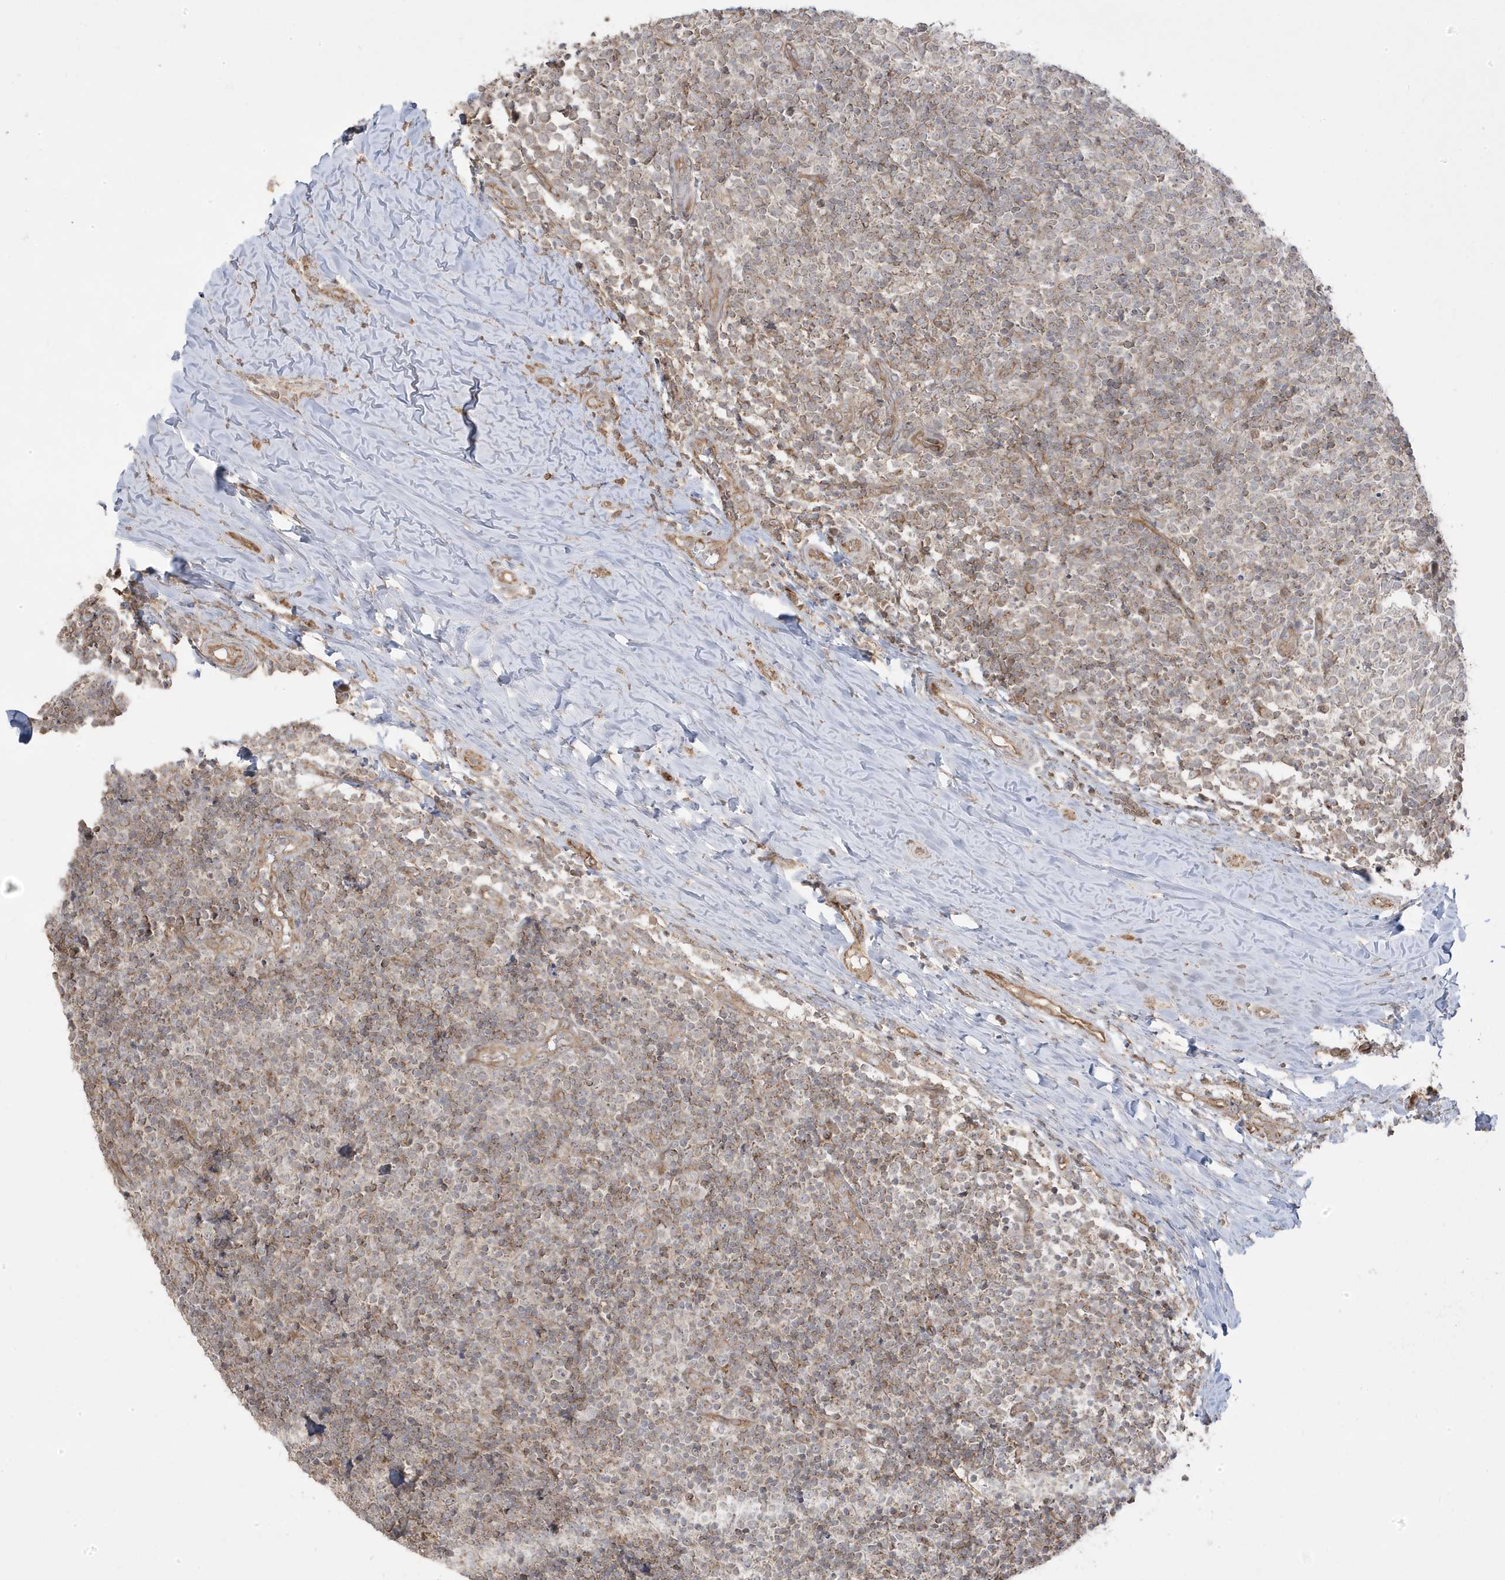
{"staining": {"intensity": "negative", "quantity": "none", "location": "none"}, "tissue": "tonsil", "cell_type": "Germinal center cells", "image_type": "normal", "snomed": [{"axis": "morphology", "description": "Normal tissue, NOS"}, {"axis": "topography", "description": "Tonsil"}], "caption": "A micrograph of human tonsil is negative for staining in germinal center cells. (Immunohistochemistry (ihc), brightfield microscopy, high magnification).", "gene": "DNAJC12", "patient": {"sex": "female", "age": 19}}